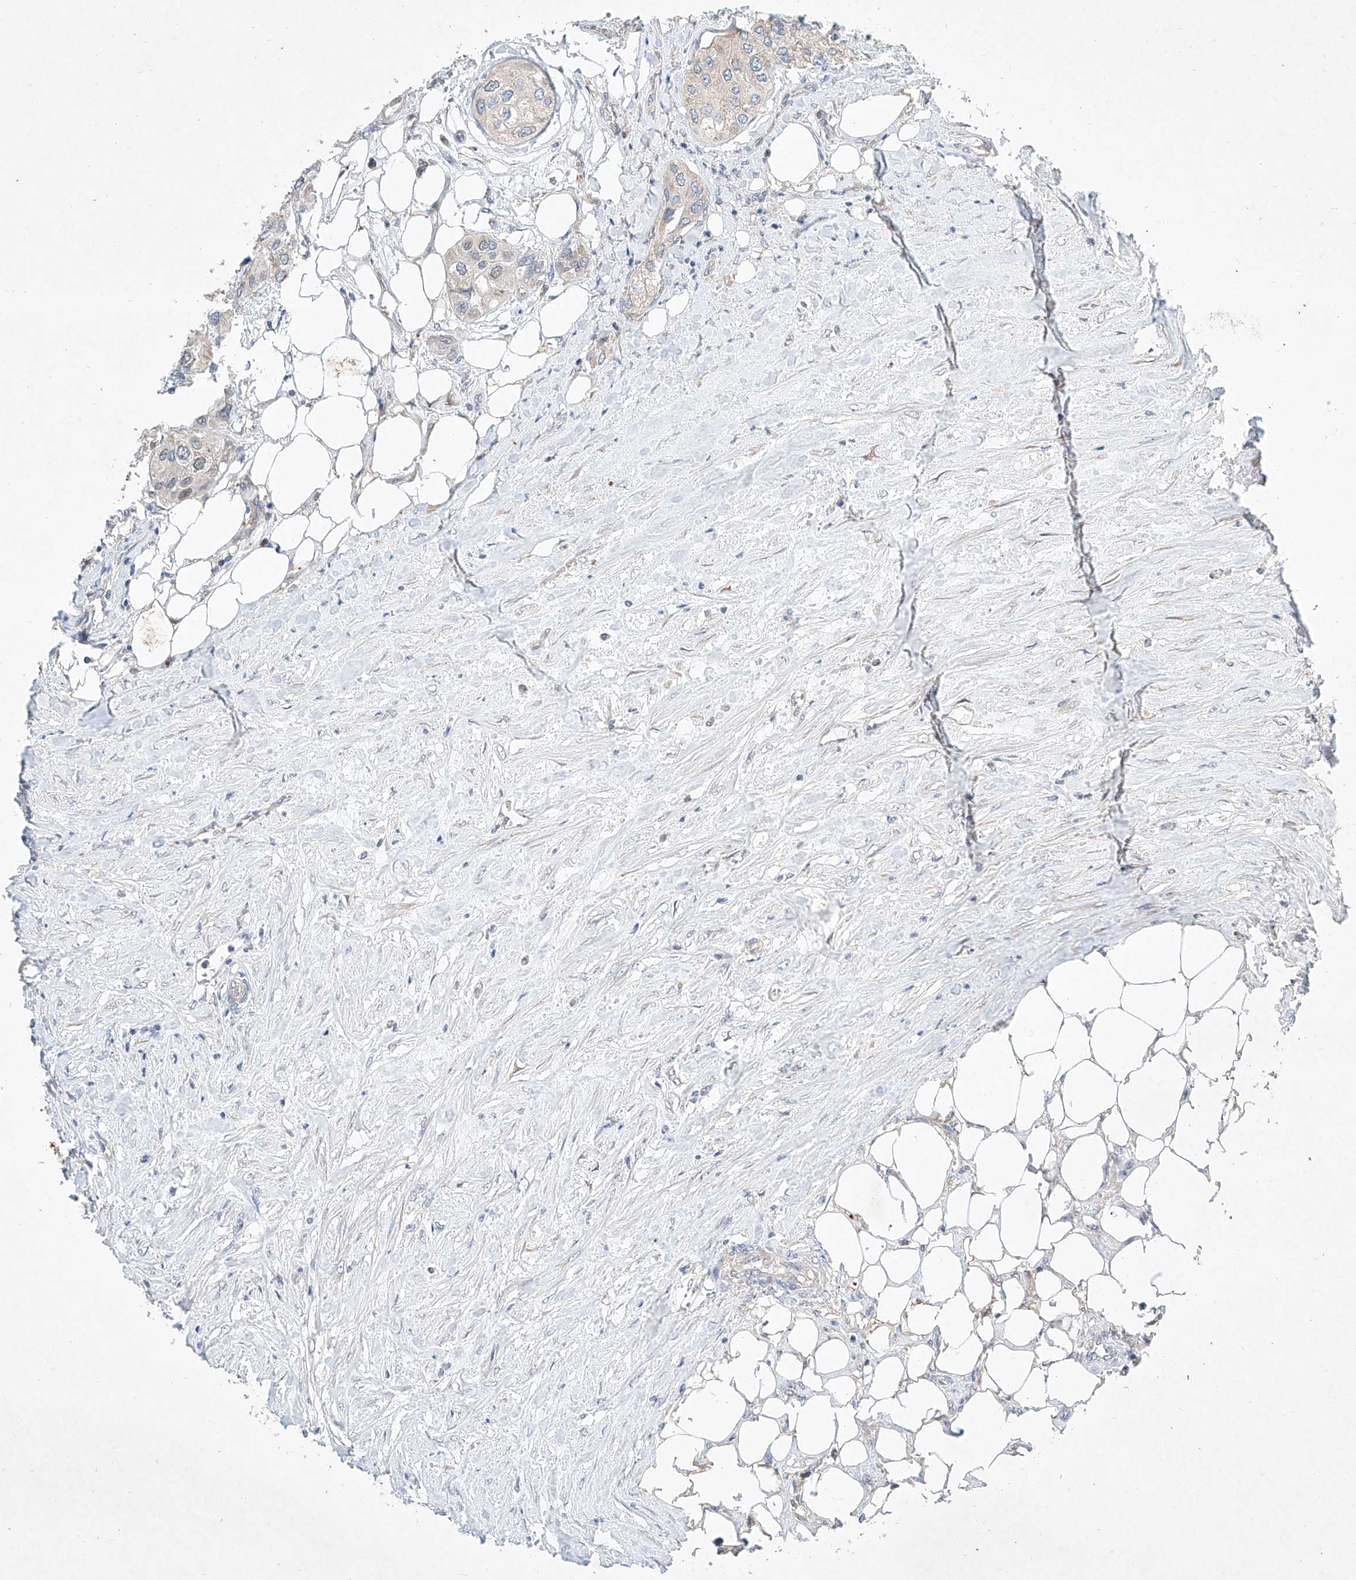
{"staining": {"intensity": "weak", "quantity": "<25%", "location": "cytoplasmic/membranous"}, "tissue": "urothelial cancer", "cell_type": "Tumor cells", "image_type": "cancer", "snomed": [{"axis": "morphology", "description": "Urothelial carcinoma, High grade"}, {"axis": "topography", "description": "Urinary bladder"}], "caption": "Immunohistochemistry (IHC) of urothelial cancer exhibits no positivity in tumor cells.", "gene": "C6orf118", "patient": {"sex": "male", "age": 64}}